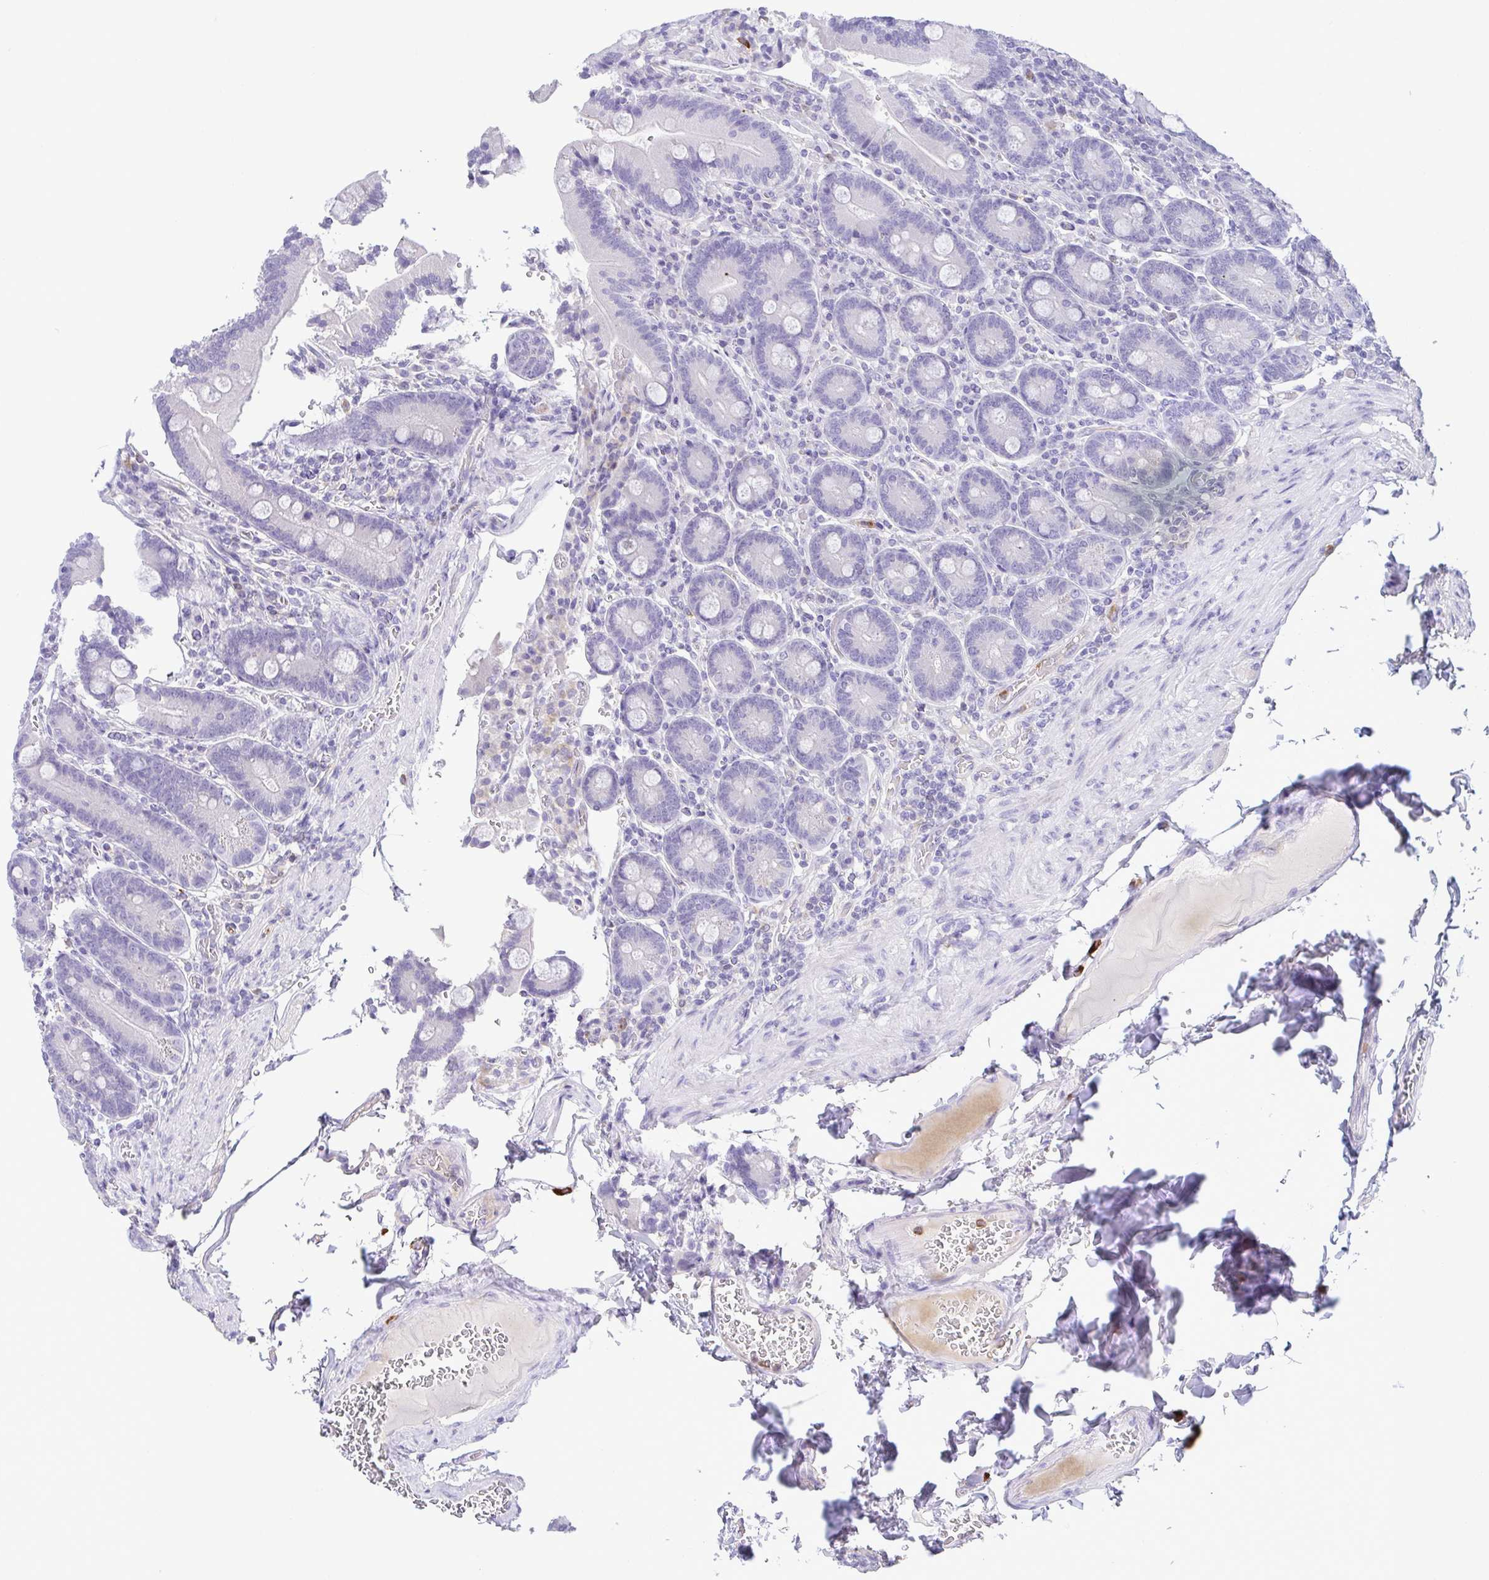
{"staining": {"intensity": "moderate", "quantity": "<25%", "location": "cytoplasmic/membranous"}, "tissue": "duodenum", "cell_type": "Glandular cells", "image_type": "normal", "snomed": [{"axis": "morphology", "description": "Normal tissue, NOS"}, {"axis": "topography", "description": "Duodenum"}], "caption": "Protein expression analysis of benign duodenum displays moderate cytoplasmic/membranous expression in about <25% of glandular cells.", "gene": "PGLYRP1", "patient": {"sex": "female", "age": 62}}